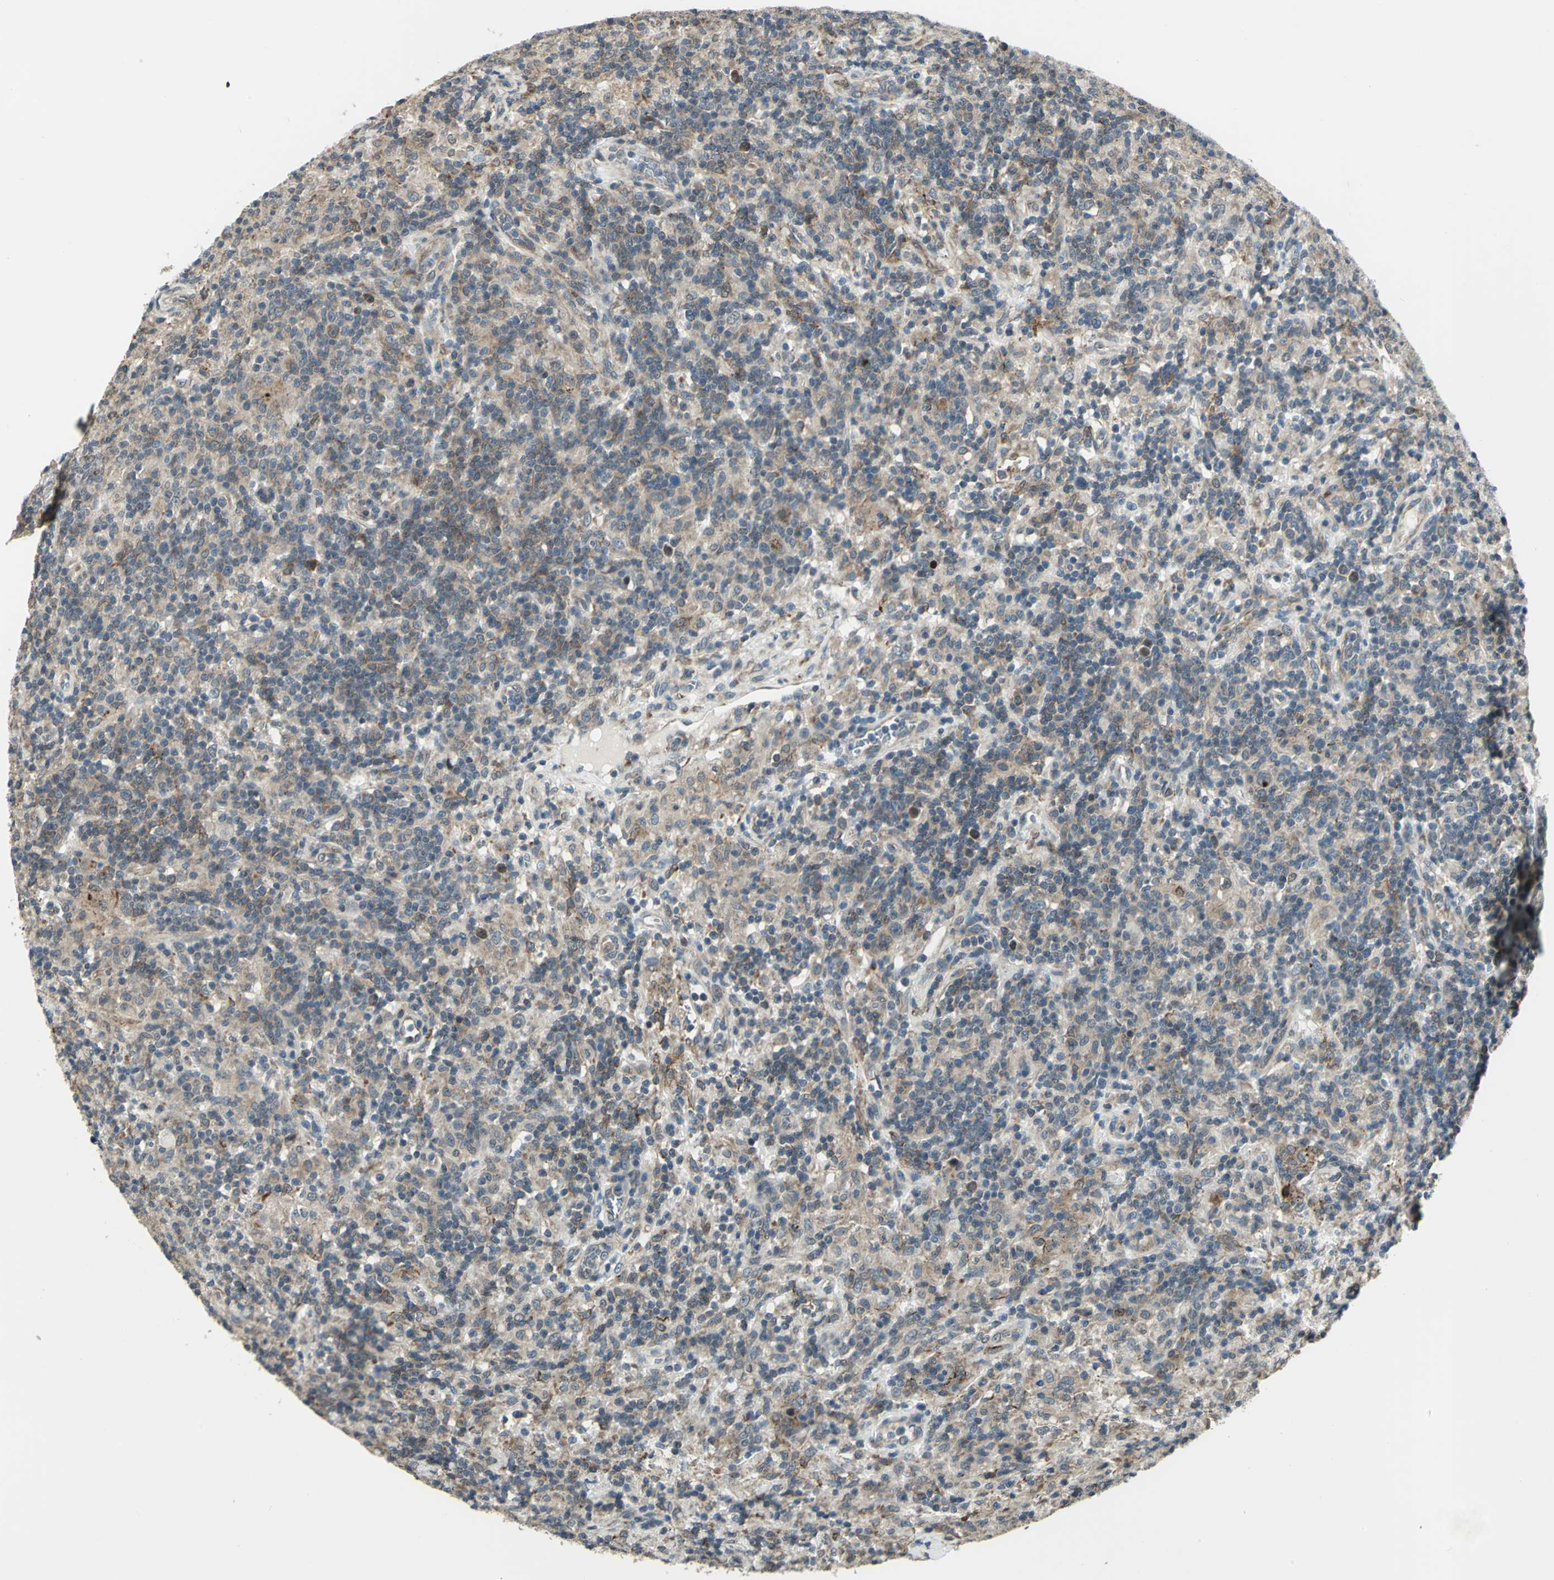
{"staining": {"intensity": "moderate", "quantity": "25%-75%", "location": "cytoplasmic/membranous"}, "tissue": "lymphoma", "cell_type": "Tumor cells", "image_type": "cancer", "snomed": [{"axis": "morphology", "description": "Hodgkin's disease, NOS"}, {"axis": "topography", "description": "Lymph node"}], "caption": "A histopathology image showing moderate cytoplasmic/membranous expression in about 25%-75% of tumor cells in Hodgkin's disease, as visualized by brown immunohistochemical staining.", "gene": "PLAGL2", "patient": {"sex": "male", "age": 70}}